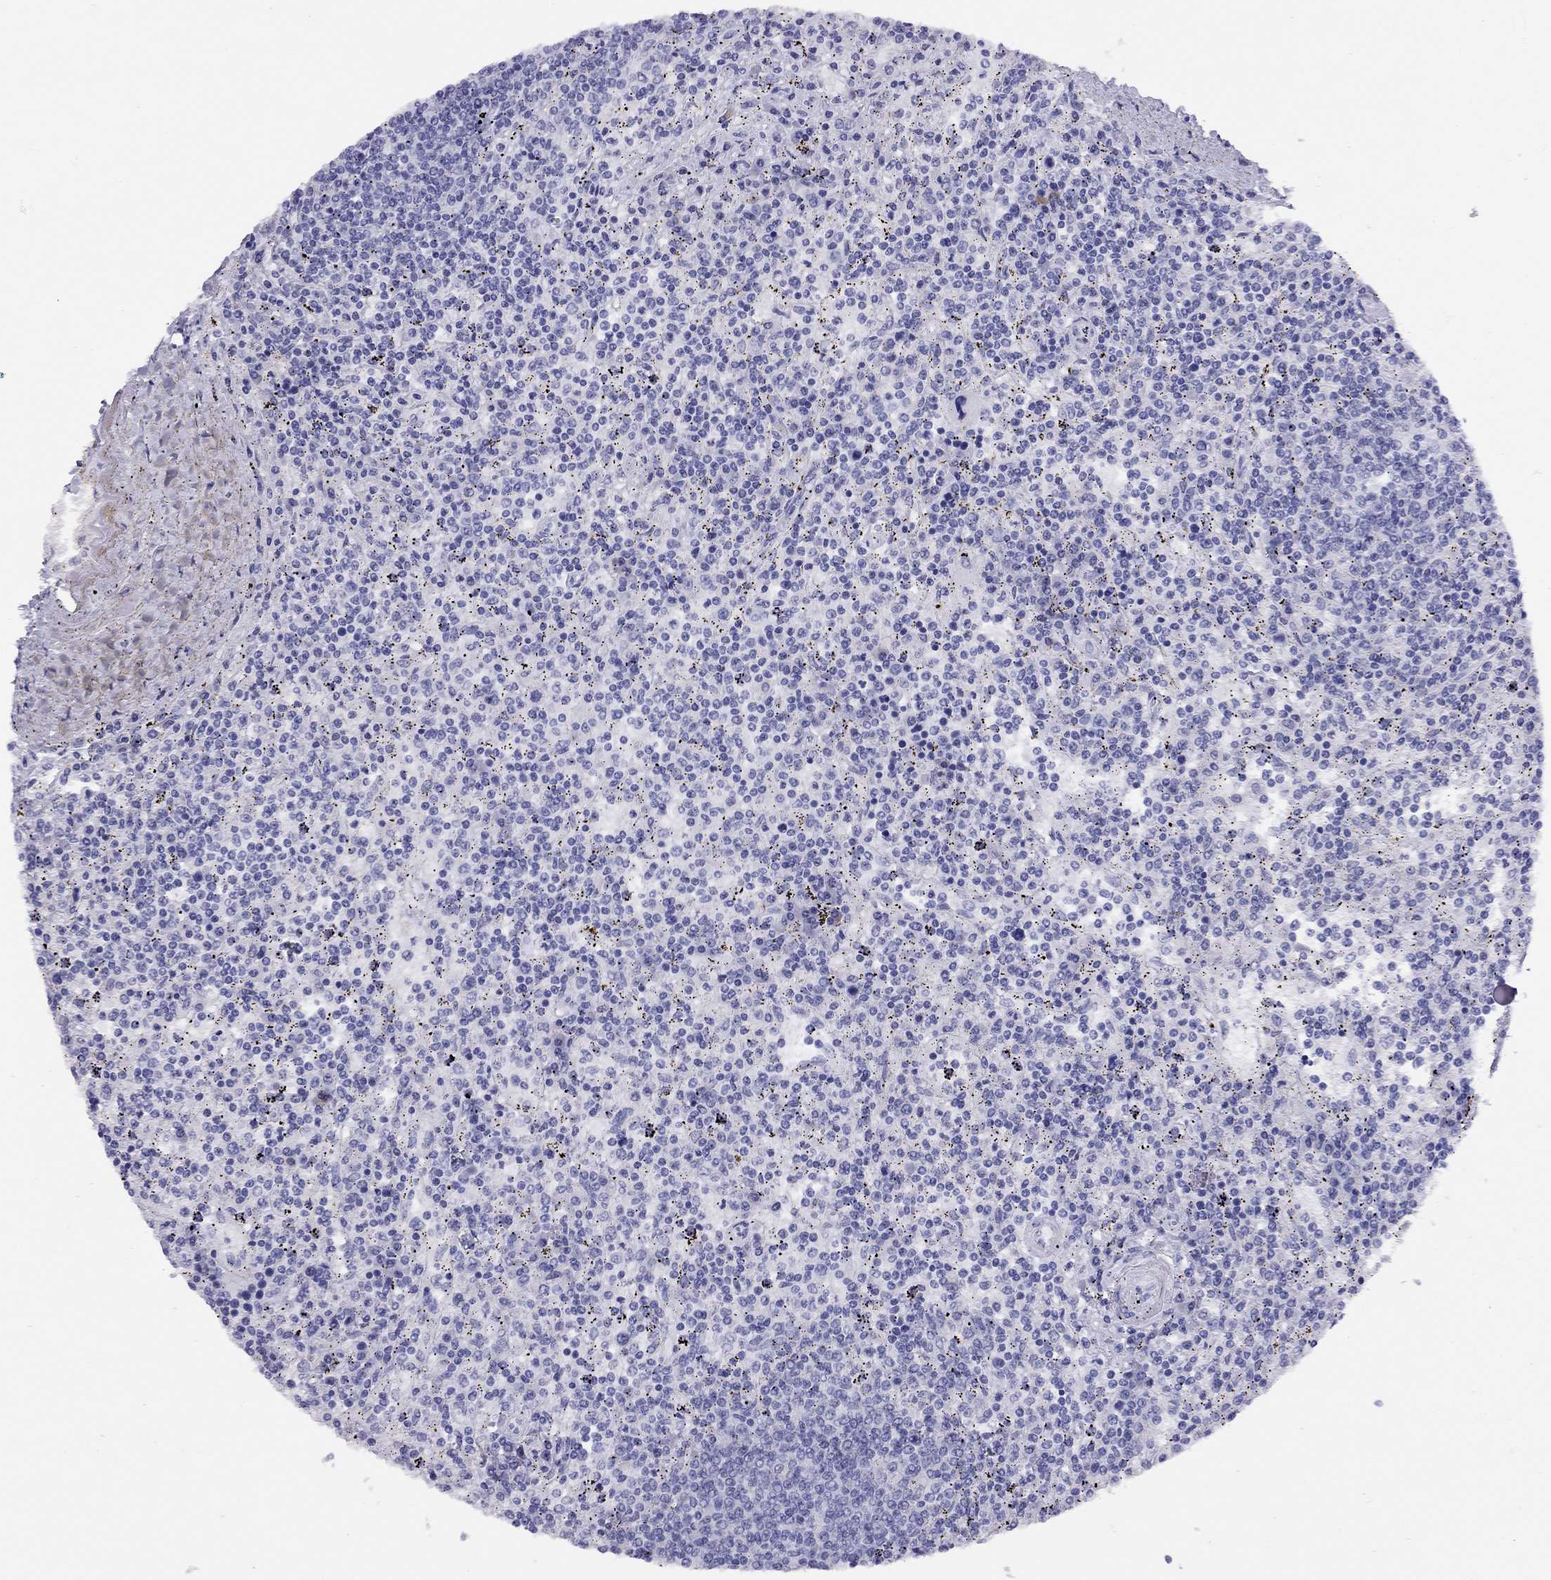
{"staining": {"intensity": "negative", "quantity": "none", "location": "none"}, "tissue": "lymphoma", "cell_type": "Tumor cells", "image_type": "cancer", "snomed": [{"axis": "morphology", "description": "Malignant lymphoma, non-Hodgkin's type, Low grade"}, {"axis": "topography", "description": "Spleen"}], "caption": "Malignant lymphoma, non-Hodgkin's type (low-grade) was stained to show a protein in brown. There is no significant staining in tumor cells.", "gene": "LRIT2", "patient": {"sex": "male", "age": 62}}